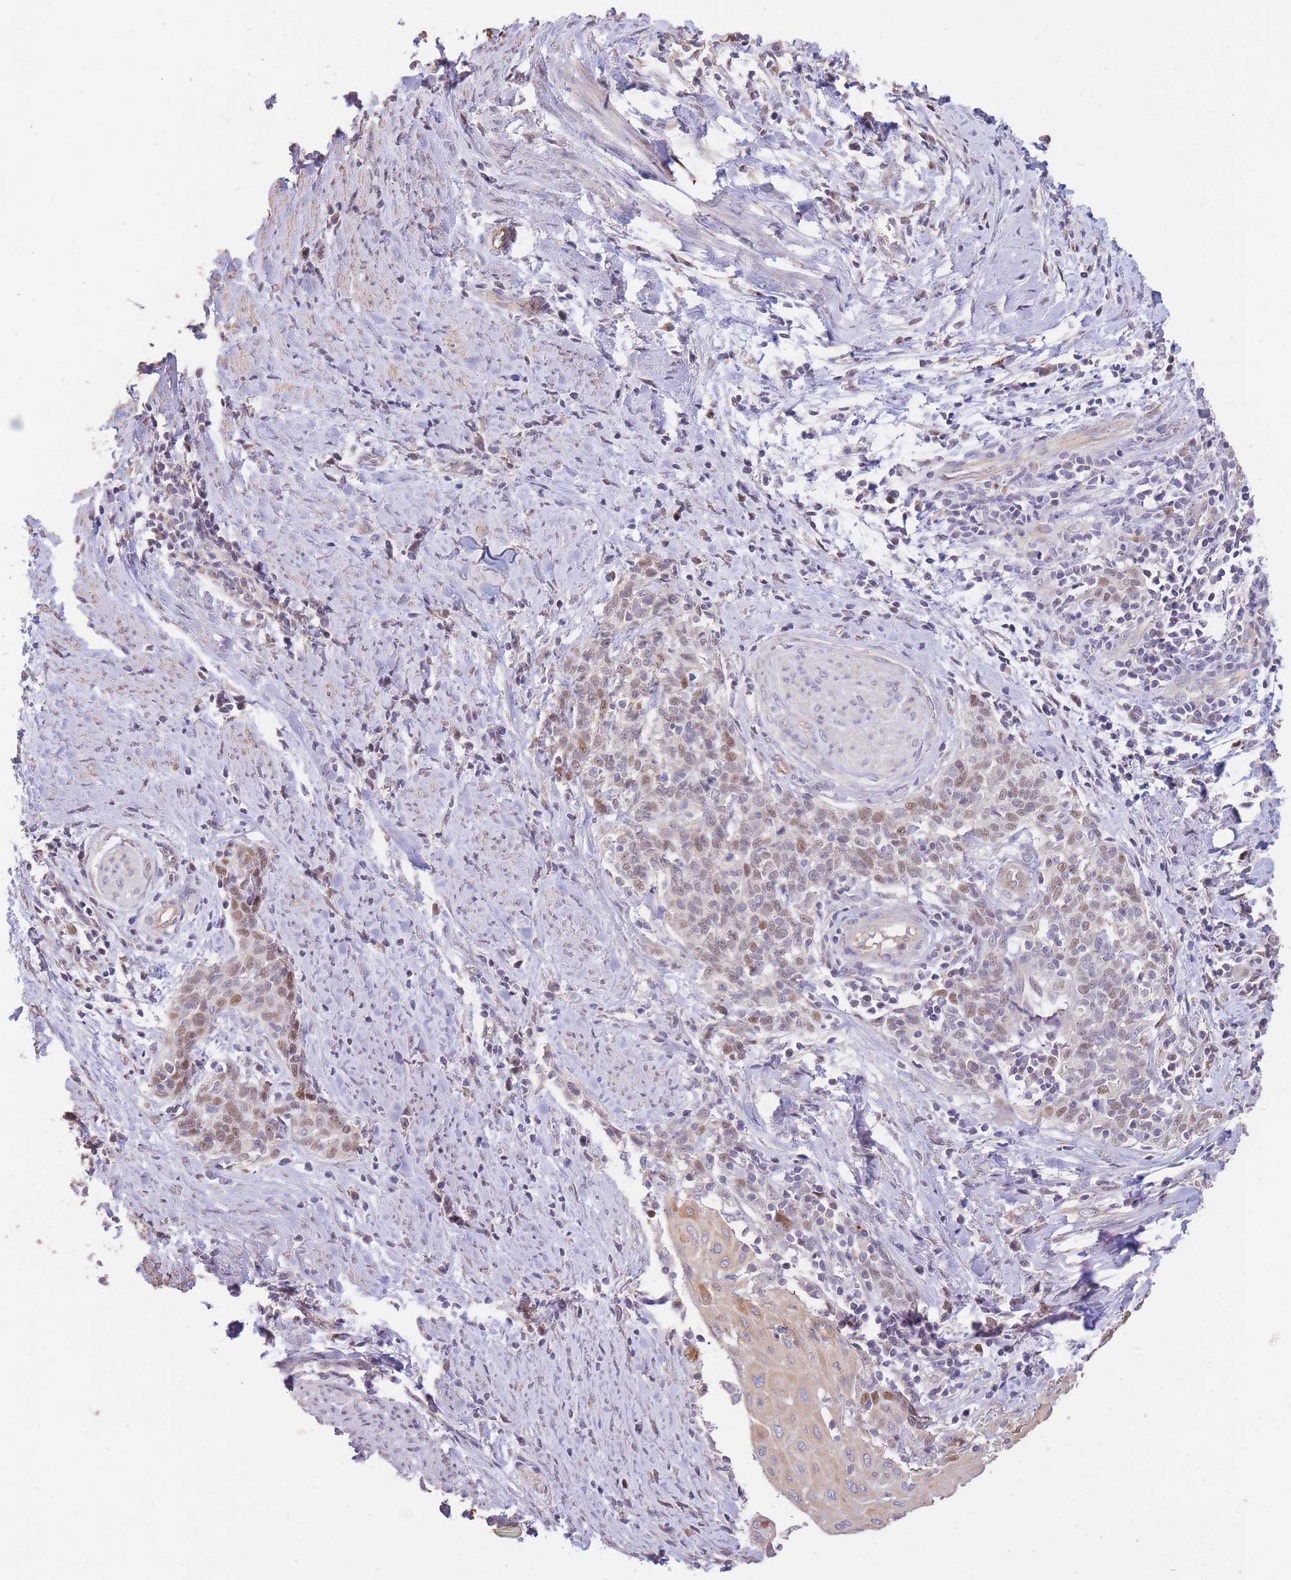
{"staining": {"intensity": "moderate", "quantity": "25%-75%", "location": "cytoplasmic/membranous,nuclear"}, "tissue": "cervical cancer", "cell_type": "Tumor cells", "image_type": "cancer", "snomed": [{"axis": "morphology", "description": "Squamous cell carcinoma, NOS"}, {"axis": "topography", "description": "Cervix"}], "caption": "A micrograph of human cervical cancer stained for a protein exhibits moderate cytoplasmic/membranous and nuclear brown staining in tumor cells.", "gene": "RGS14", "patient": {"sex": "female", "age": 39}}